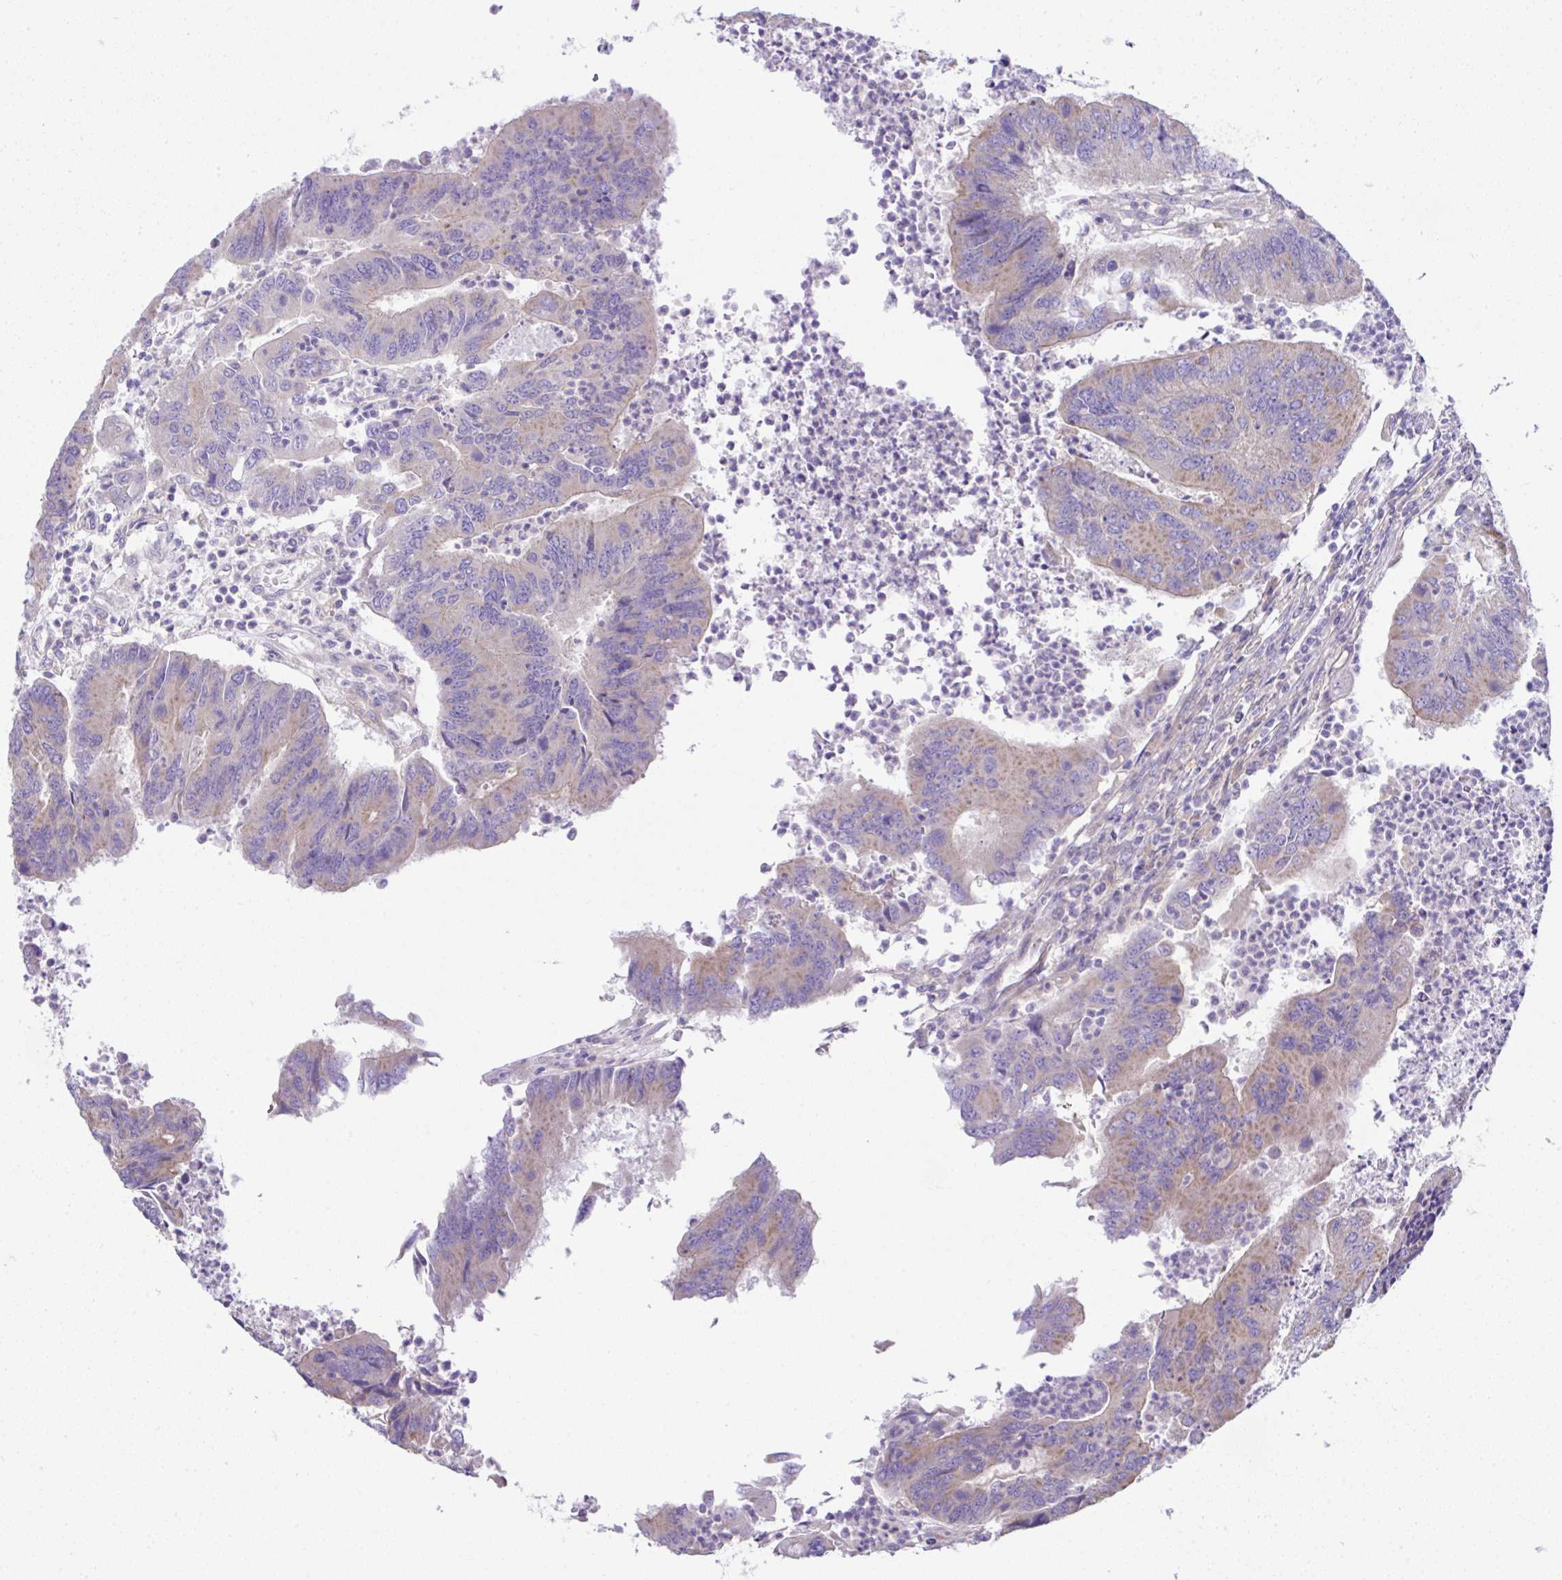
{"staining": {"intensity": "weak", "quantity": "25%-75%", "location": "cytoplasmic/membranous"}, "tissue": "colorectal cancer", "cell_type": "Tumor cells", "image_type": "cancer", "snomed": [{"axis": "morphology", "description": "Adenocarcinoma, NOS"}, {"axis": "topography", "description": "Colon"}], "caption": "An immunohistochemistry (IHC) photomicrograph of tumor tissue is shown. Protein staining in brown labels weak cytoplasmic/membranous positivity in colorectal cancer within tumor cells.", "gene": "OR4P4", "patient": {"sex": "female", "age": 67}}